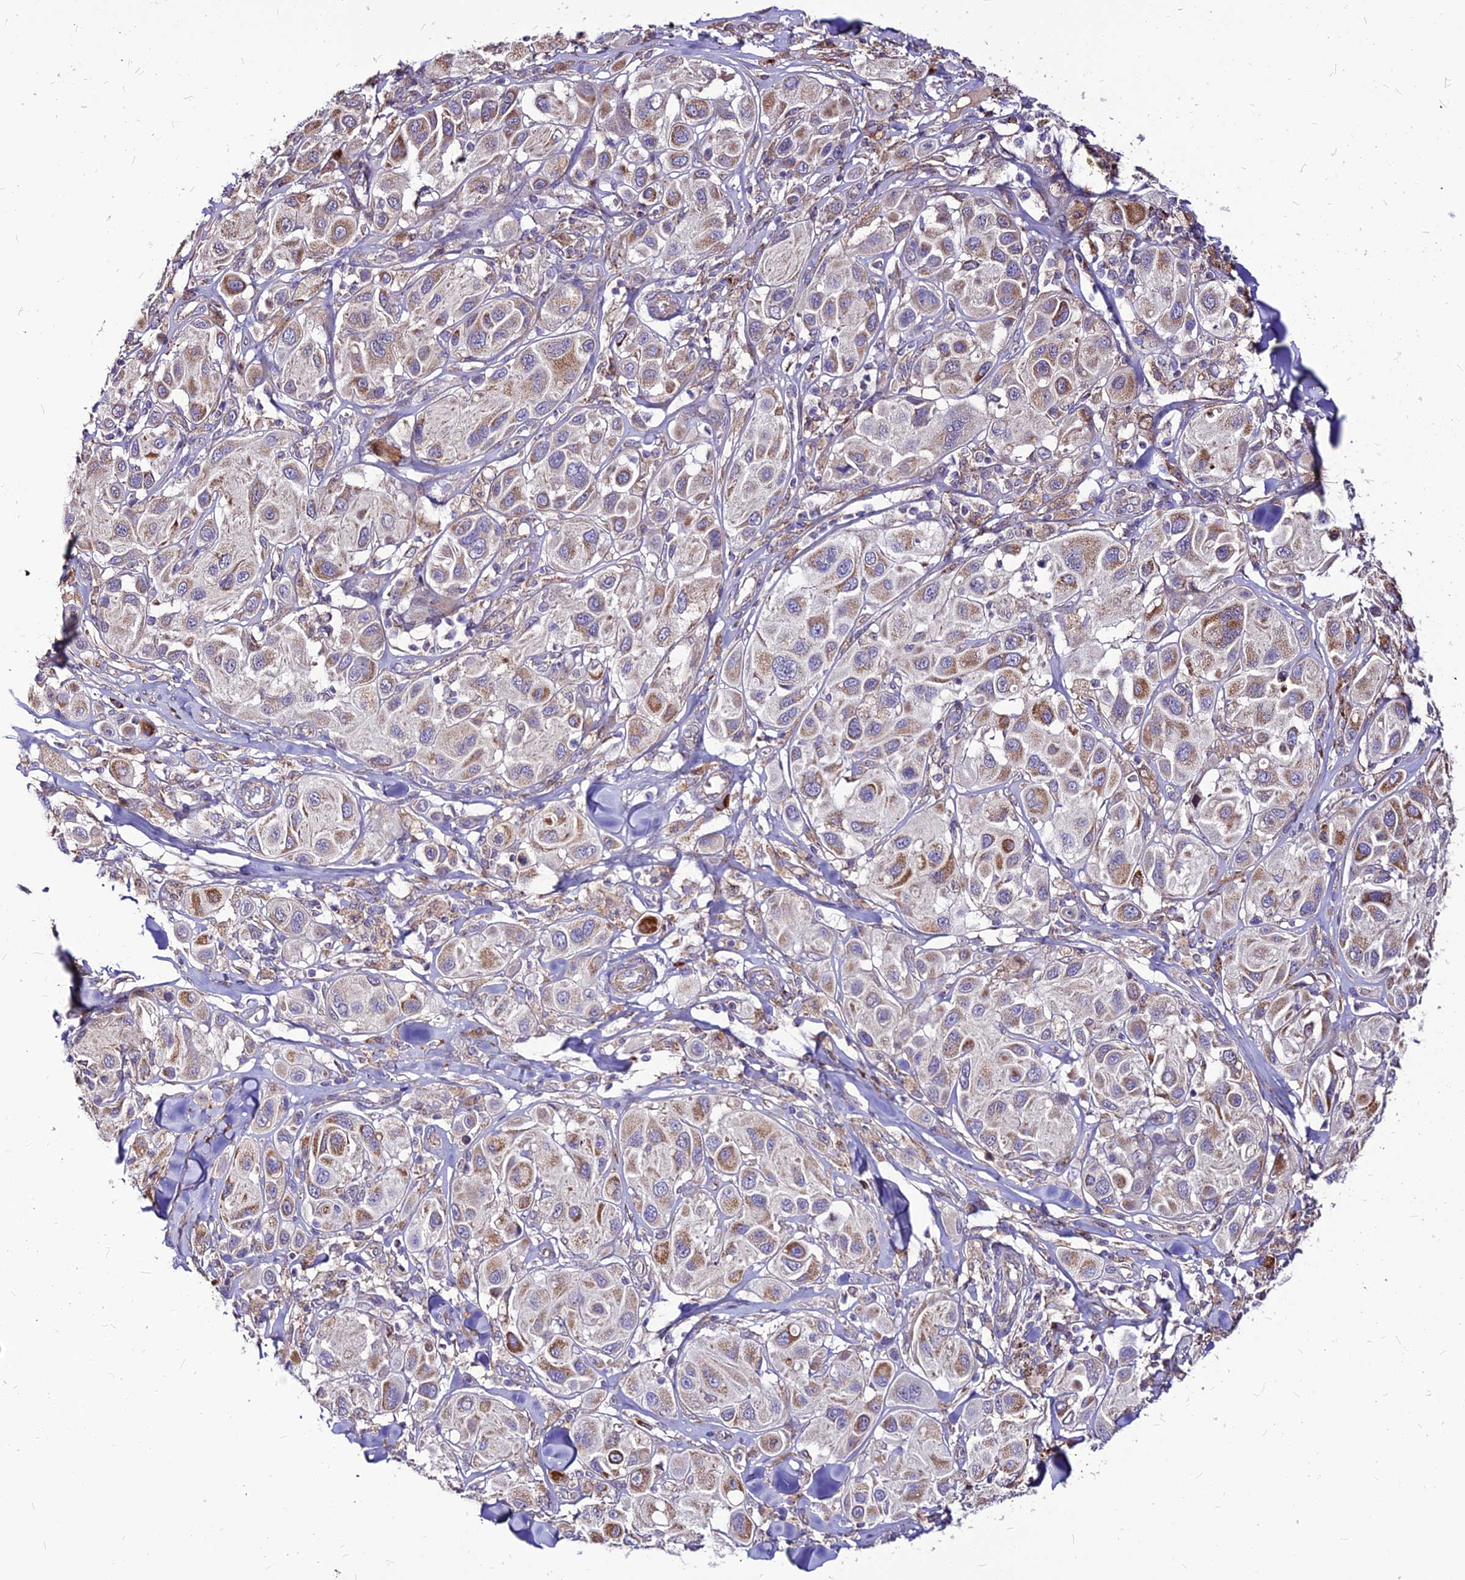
{"staining": {"intensity": "moderate", "quantity": "25%-75%", "location": "cytoplasmic/membranous"}, "tissue": "melanoma", "cell_type": "Tumor cells", "image_type": "cancer", "snomed": [{"axis": "morphology", "description": "Malignant melanoma, Metastatic site"}, {"axis": "topography", "description": "Skin"}], "caption": "IHC staining of melanoma, which exhibits medium levels of moderate cytoplasmic/membranous staining in about 25%-75% of tumor cells indicating moderate cytoplasmic/membranous protein positivity. The staining was performed using DAB (3,3'-diaminobenzidine) (brown) for protein detection and nuclei were counterstained in hematoxylin (blue).", "gene": "ECI1", "patient": {"sex": "male", "age": 41}}